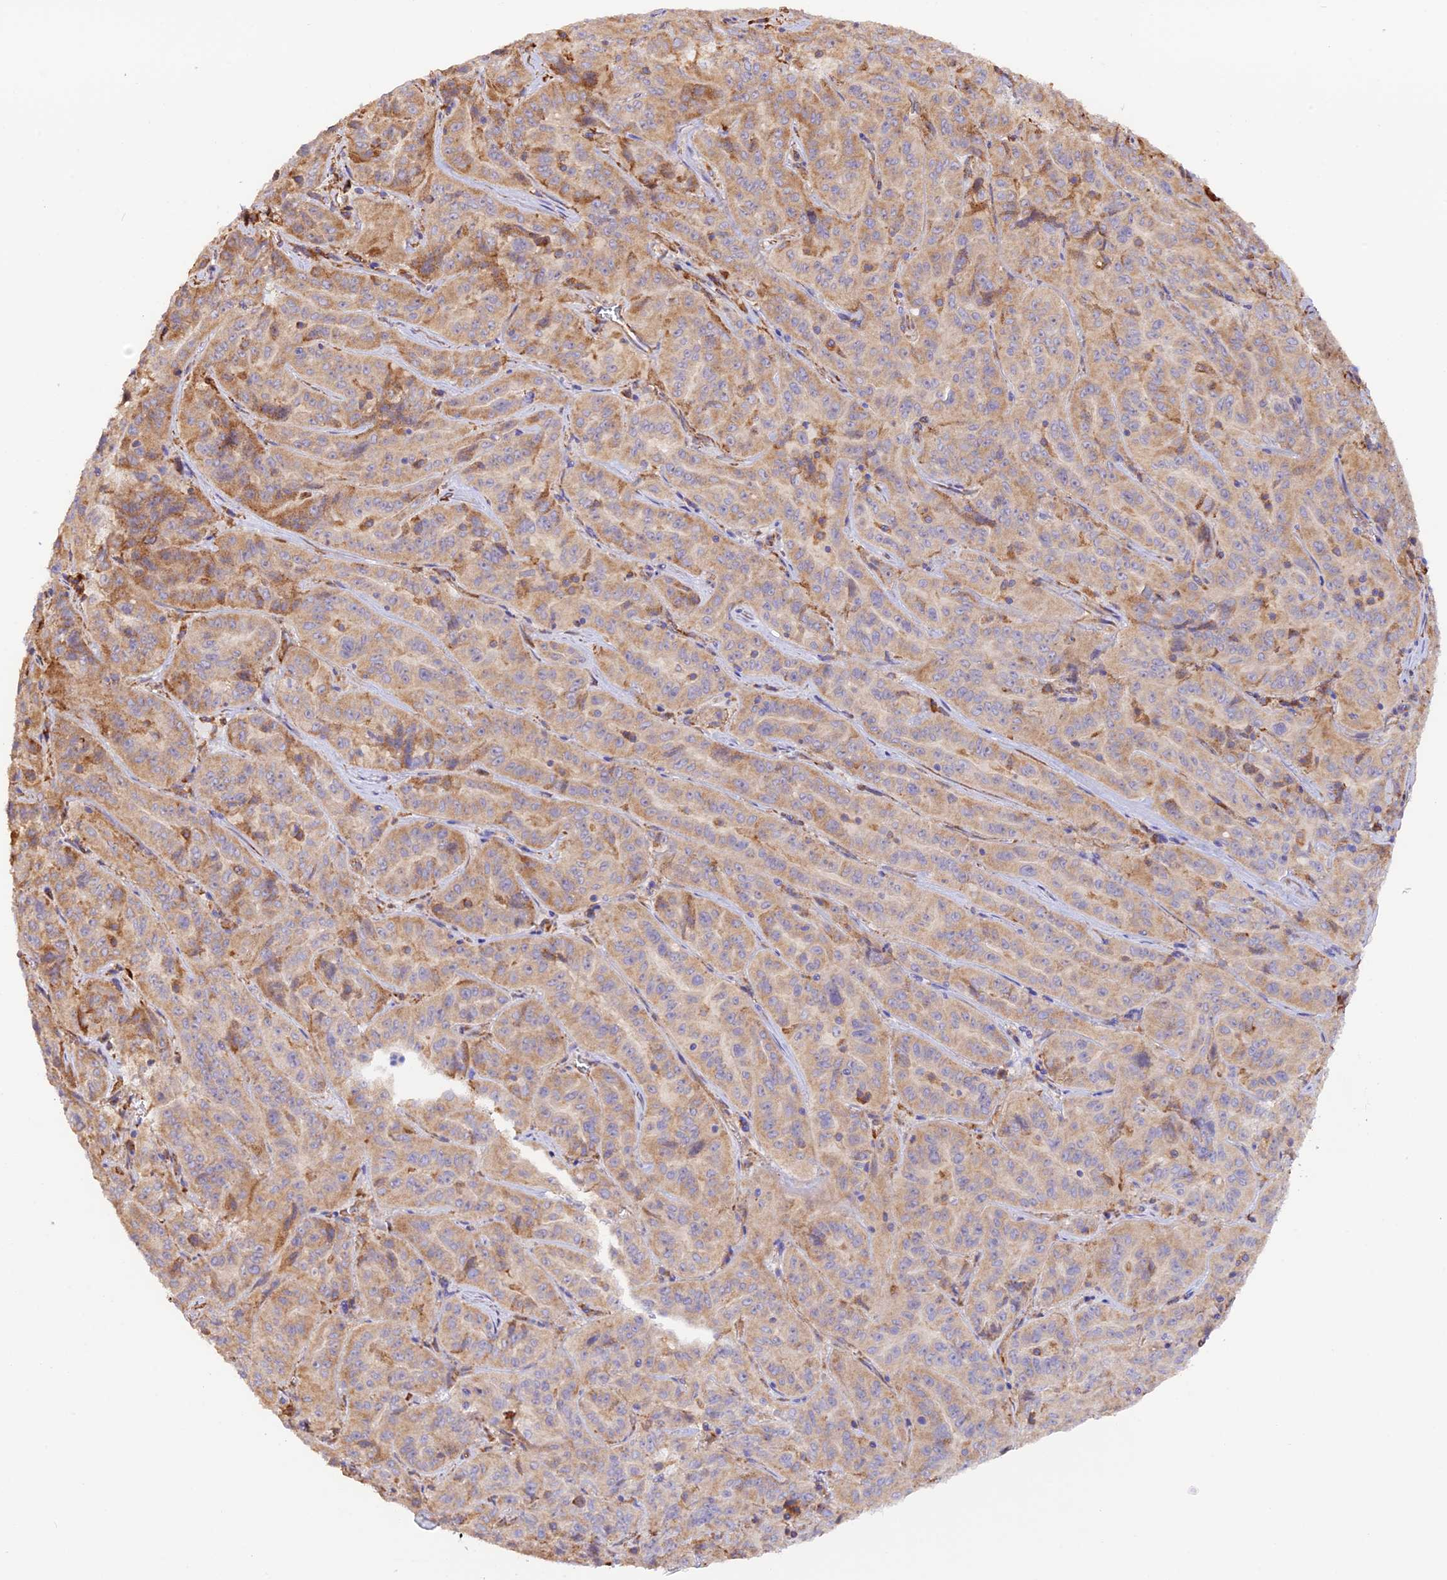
{"staining": {"intensity": "moderate", "quantity": "25%-75%", "location": "cytoplasmic/membranous"}, "tissue": "pancreatic cancer", "cell_type": "Tumor cells", "image_type": "cancer", "snomed": [{"axis": "morphology", "description": "Adenocarcinoma, NOS"}, {"axis": "topography", "description": "Pancreas"}], "caption": "Approximately 25%-75% of tumor cells in human pancreatic cancer (adenocarcinoma) demonstrate moderate cytoplasmic/membranous protein positivity as visualized by brown immunohistochemical staining.", "gene": "RPL5", "patient": {"sex": "male", "age": 63}}